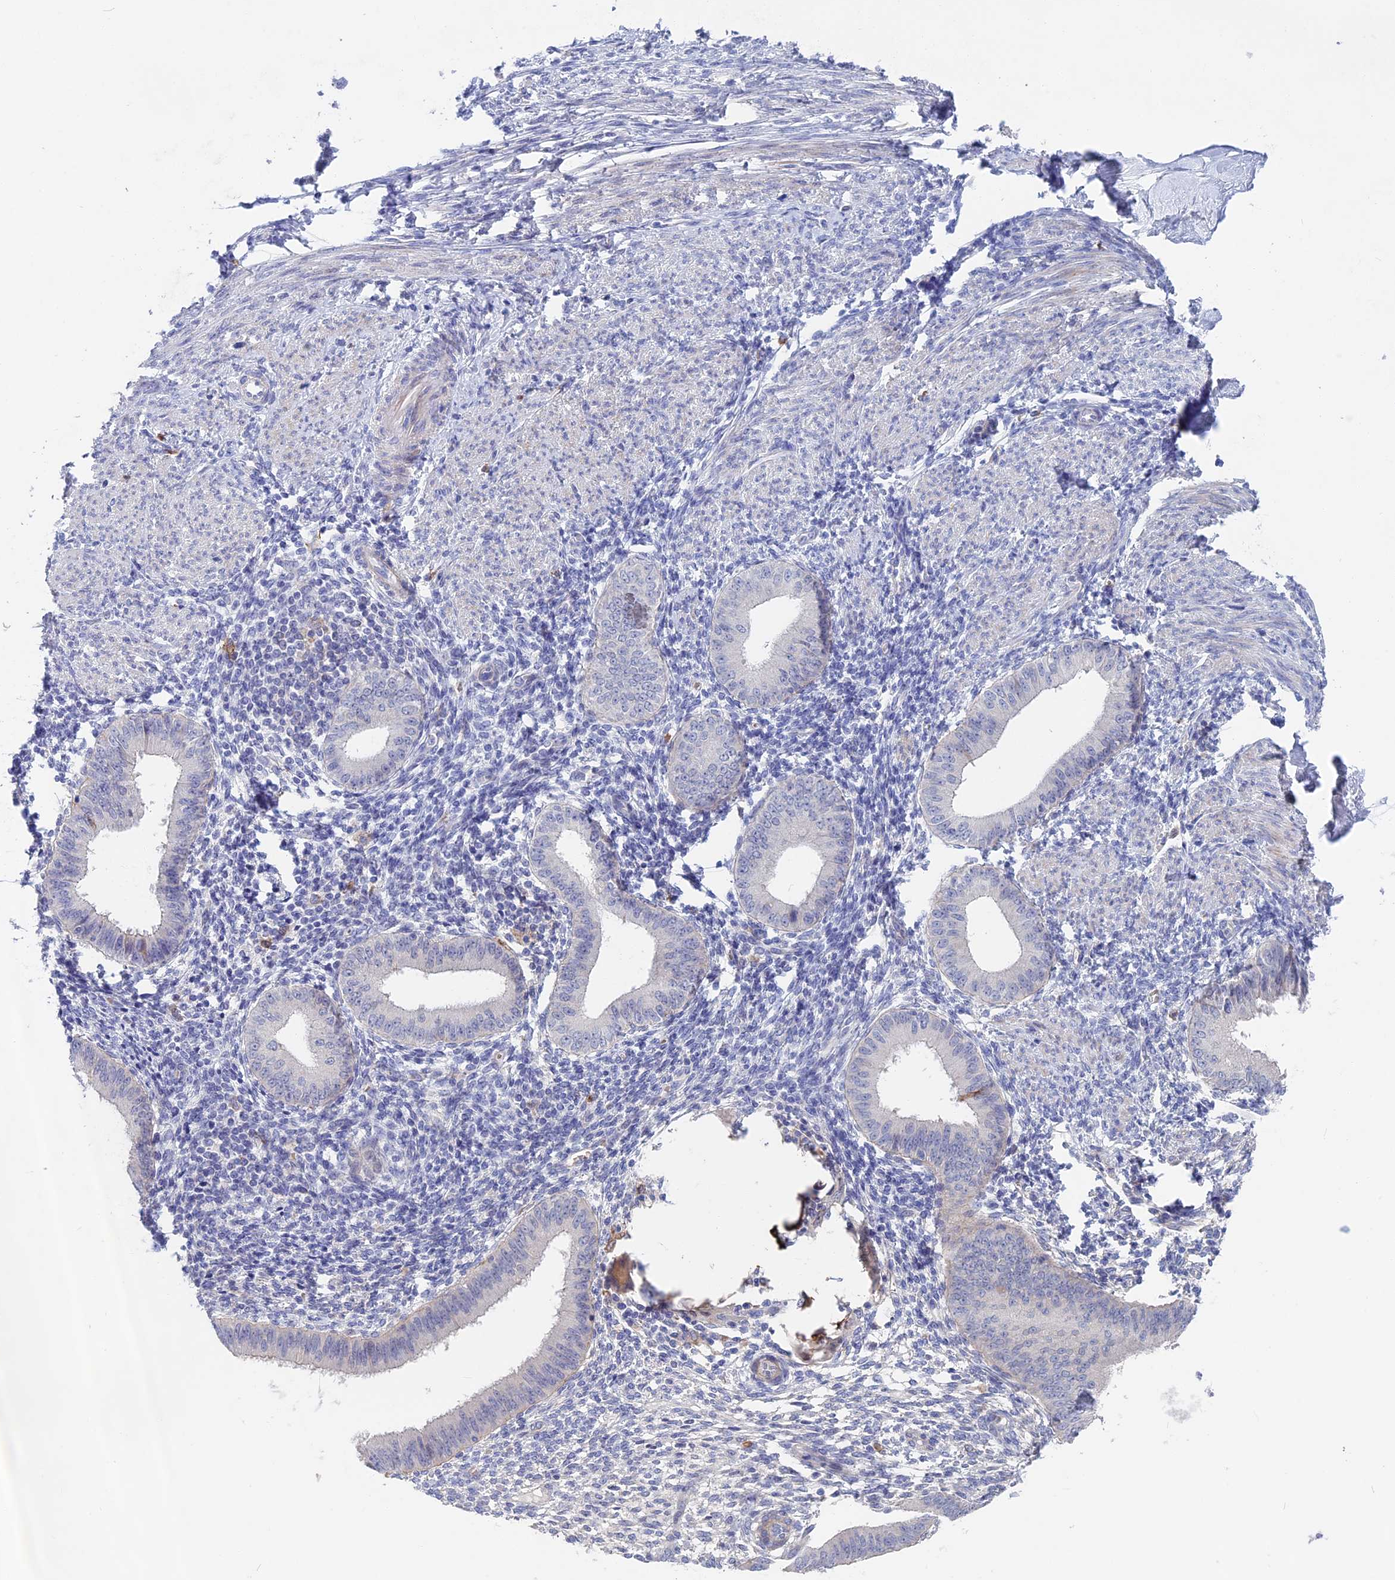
{"staining": {"intensity": "negative", "quantity": "none", "location": "none"}, "tissue": "endometrium", "cell_type": "Cells in endometrial stroma", "image_type": "normal", "snomed": [{"axis": "morphology", "description": "Normal tissue, NOS"}, {"axis": "topography", "description": "Uterus"}, {"axis": "topography", "description": "Endometrium"}], "caption": "DAB (3,3'-diaminobenzidine) immunohistochemical staining of unremarkable endometrium displays no significant positivity in cells in endometrial stroma. The staining was performed using DAB to visualize the protein expression in brown, while the nuclei were stained in blue with hematoxylin (Magnification: 20x).", "gene": "SLC2A6", "patient": {"sex": "female", "age": 48}}